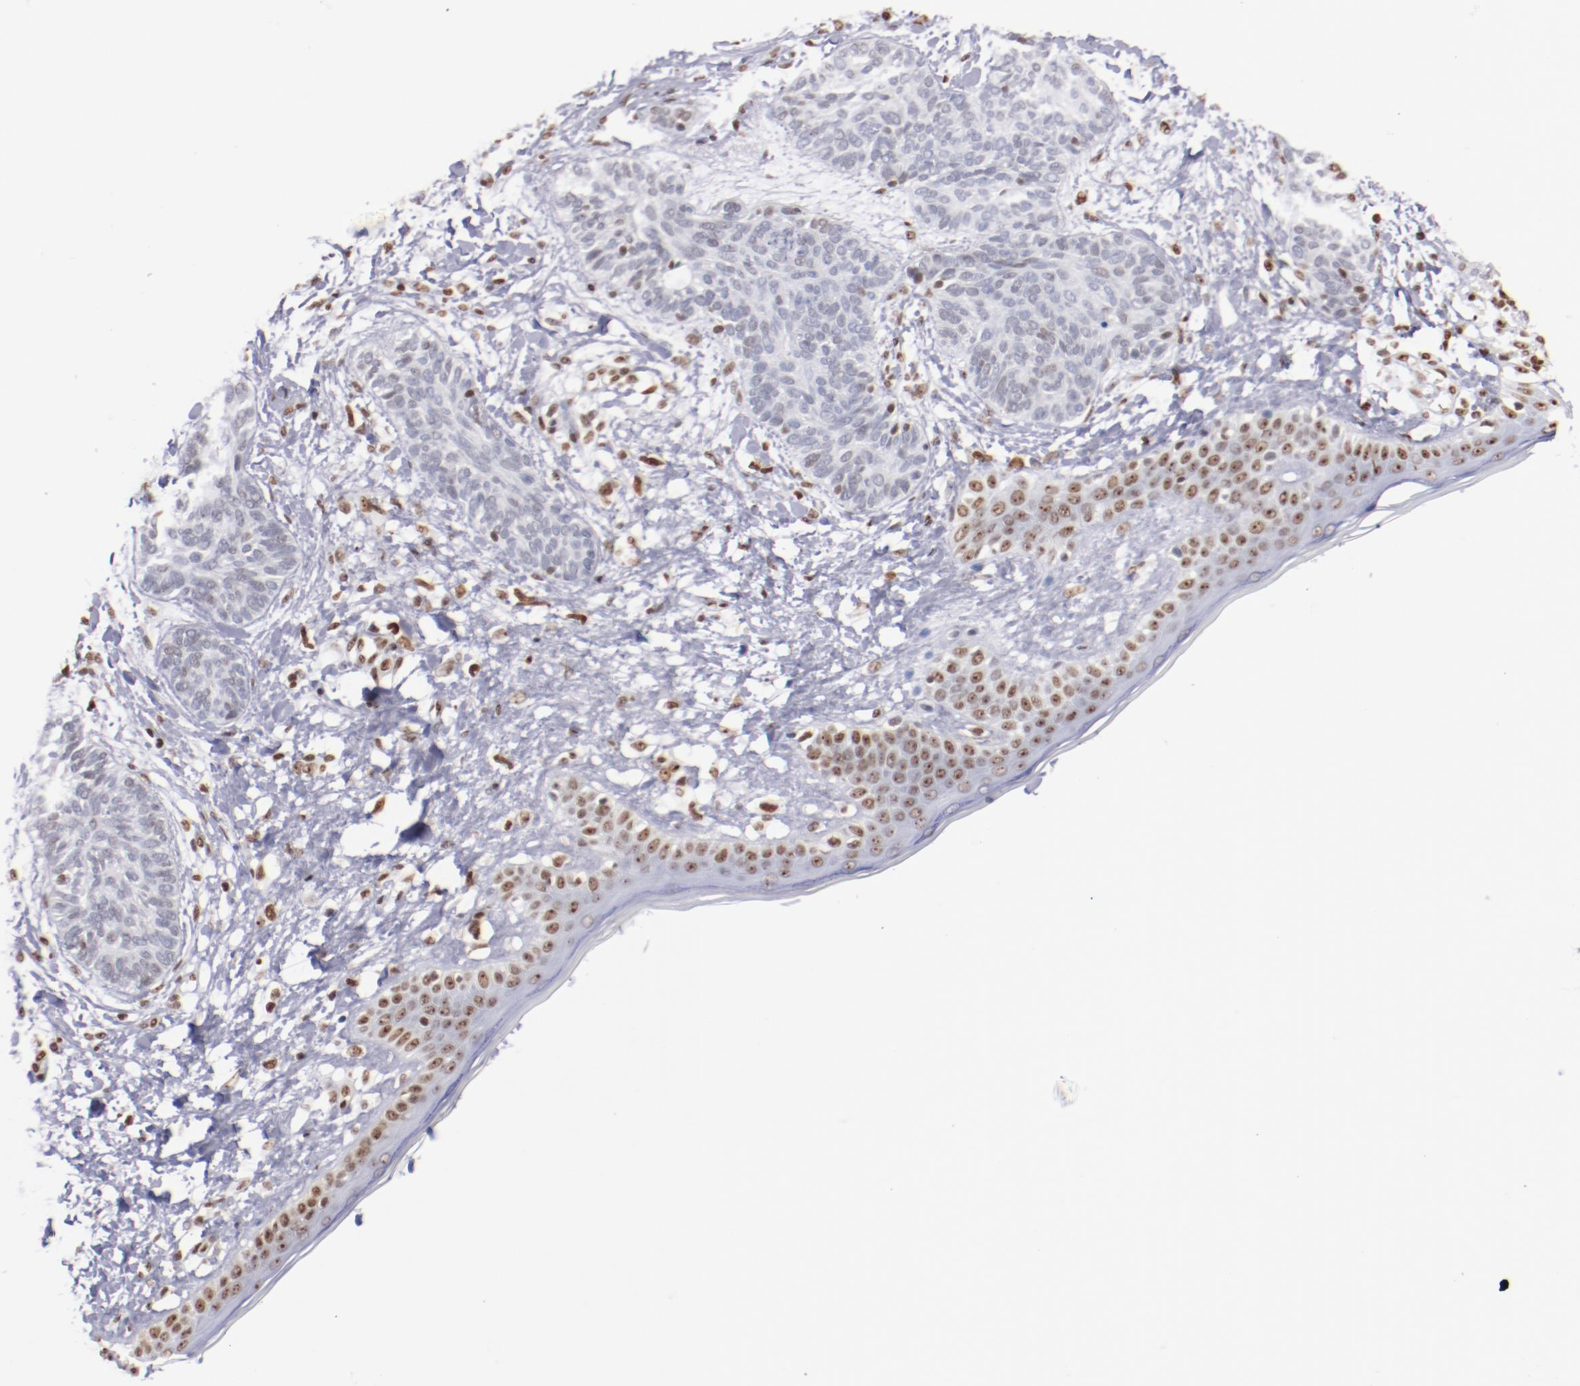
{"staining": {"intensity": "negative", "quantity": "none", "location": "none"}, "tissue": "skin cancer", "cell_type": "Tumor cells", "image_type": "cancer", "snomed": [{"axis": "morphology", "description": "Normal tissue, NOS"}, {"axis": "morphology", "description": "Basal cell carcinoma"}, {"axis": "topography", "description": "Skin"}], "caption": "High power microscopy histopathology image of an immunohistochemistry image of basal cell carcinoma (skin), revealing no significant expression in tumor cells.", "gene": "IFI16", "patient": {"sex": "male", "age": 63}}